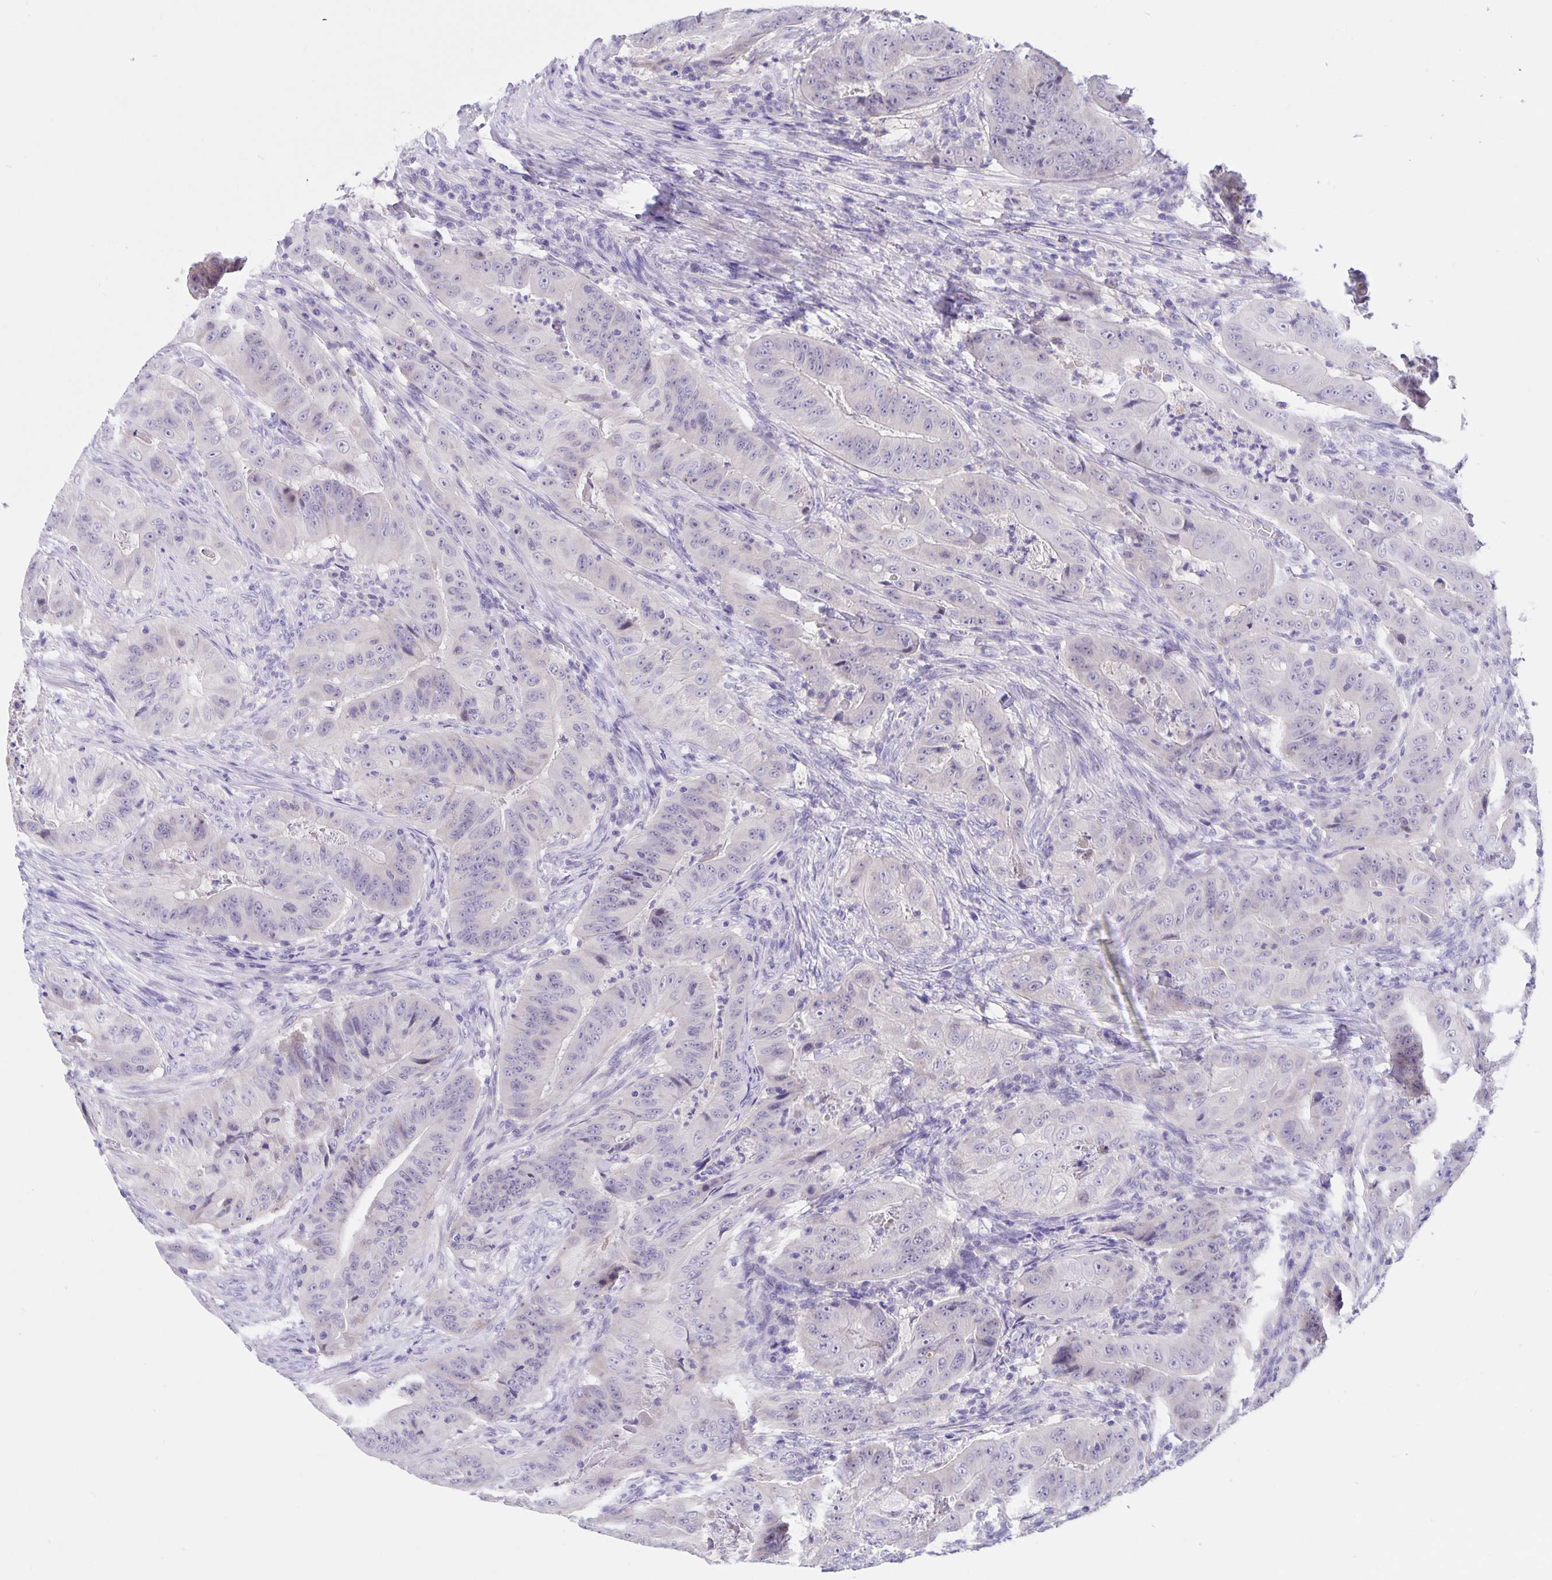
{"staining": {"intensity": "negative", "quantity": "none", "location": "none"}, "tissue": "colorectal cancer", "cell_type": "Tumor cells", "image_type": "cancer", "snomed": [{"axis": "morphology", "description": "Adenocarcinoma, NOS"}, {"axis": "topography", "description": "Colon"}], "caption": "There is no significant positivity in tumor cells of adenocarcinoma (colorectal). (DAB IHC, high magnification).", "gene": "ERMN", "patient": {"sex": "male", "age": 33}}